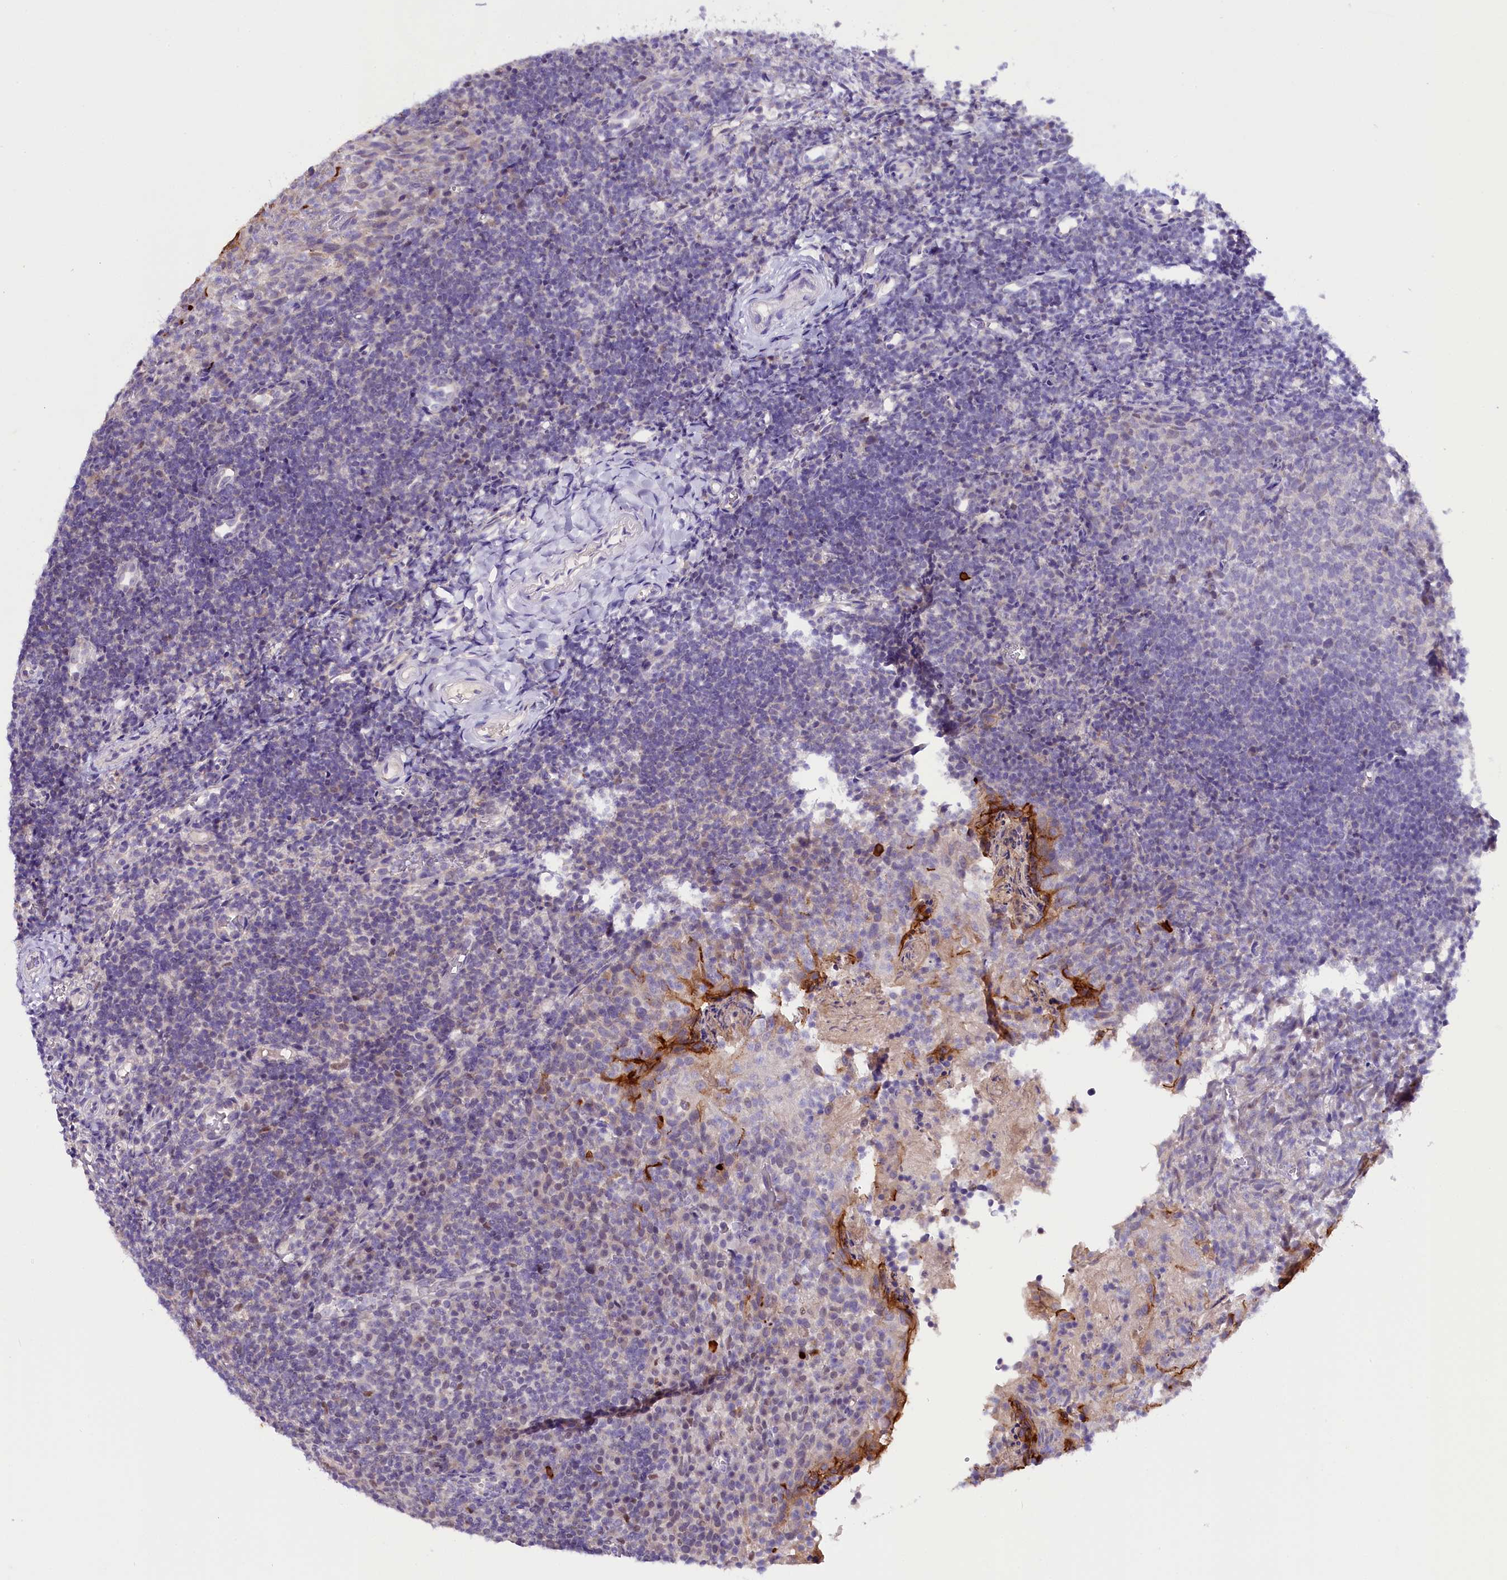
{"staining": {"intensity": "negative", "quantity": "none", "location": "none"}, "tissue": "tonsil", "cell_type": "Germinal center cells", "image_type": "normal", "snomed": [{"axis": "morphology", "description": "Normal tissue, NOS"}, {"axis": "topography", "description": "Tonsil"}], "caption": "Immunohistochemistry micrograph of normal human tonsil stained for a protein (brown), which demonstrates no expression in germinal center cells.", "gene": "OSGEP", "patient": {"sex": "female", "age": 10}}